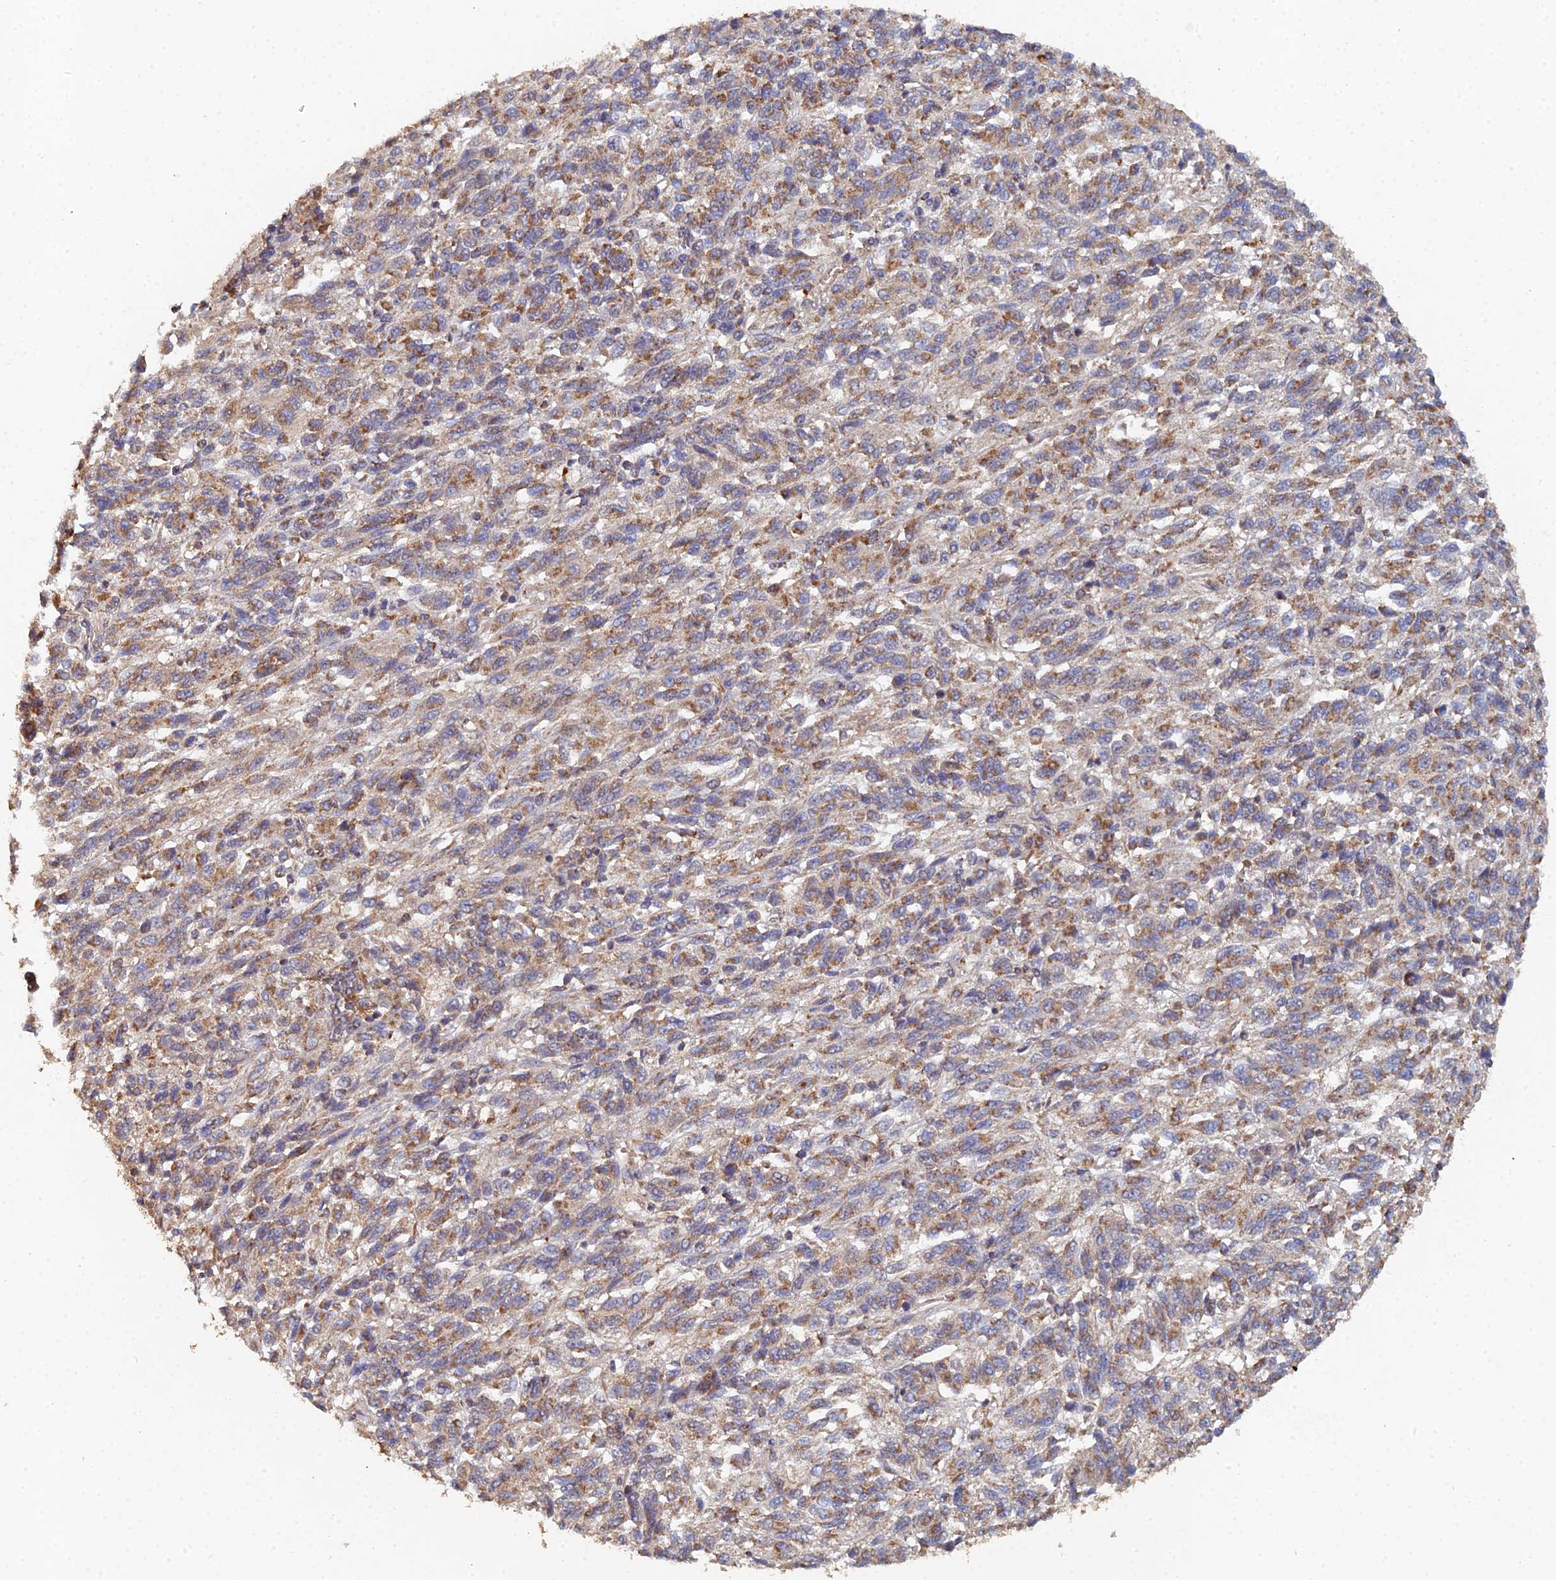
{"staining": {"intensity": "moderate", "quantity": ">75%", "location": "cytoplasmic/membranous"}, "tissue": "melanoma", "cell_type": "Tumor cells", "image_type": "cancer", "snomed": [{"axis": "morphology", "description": "Malignant melanoma, Metastatic site"}, {"axis": "topography", "description": "Lung"}], "caption": "IHC of human malignant melanoma (metastatic site) shows medium levels of moderate cytoplasmic/membranous expression in approximately >75% of tumor cells.", "gene": "SPANXN4", "patient": {"sex": "male", "age": 64}}